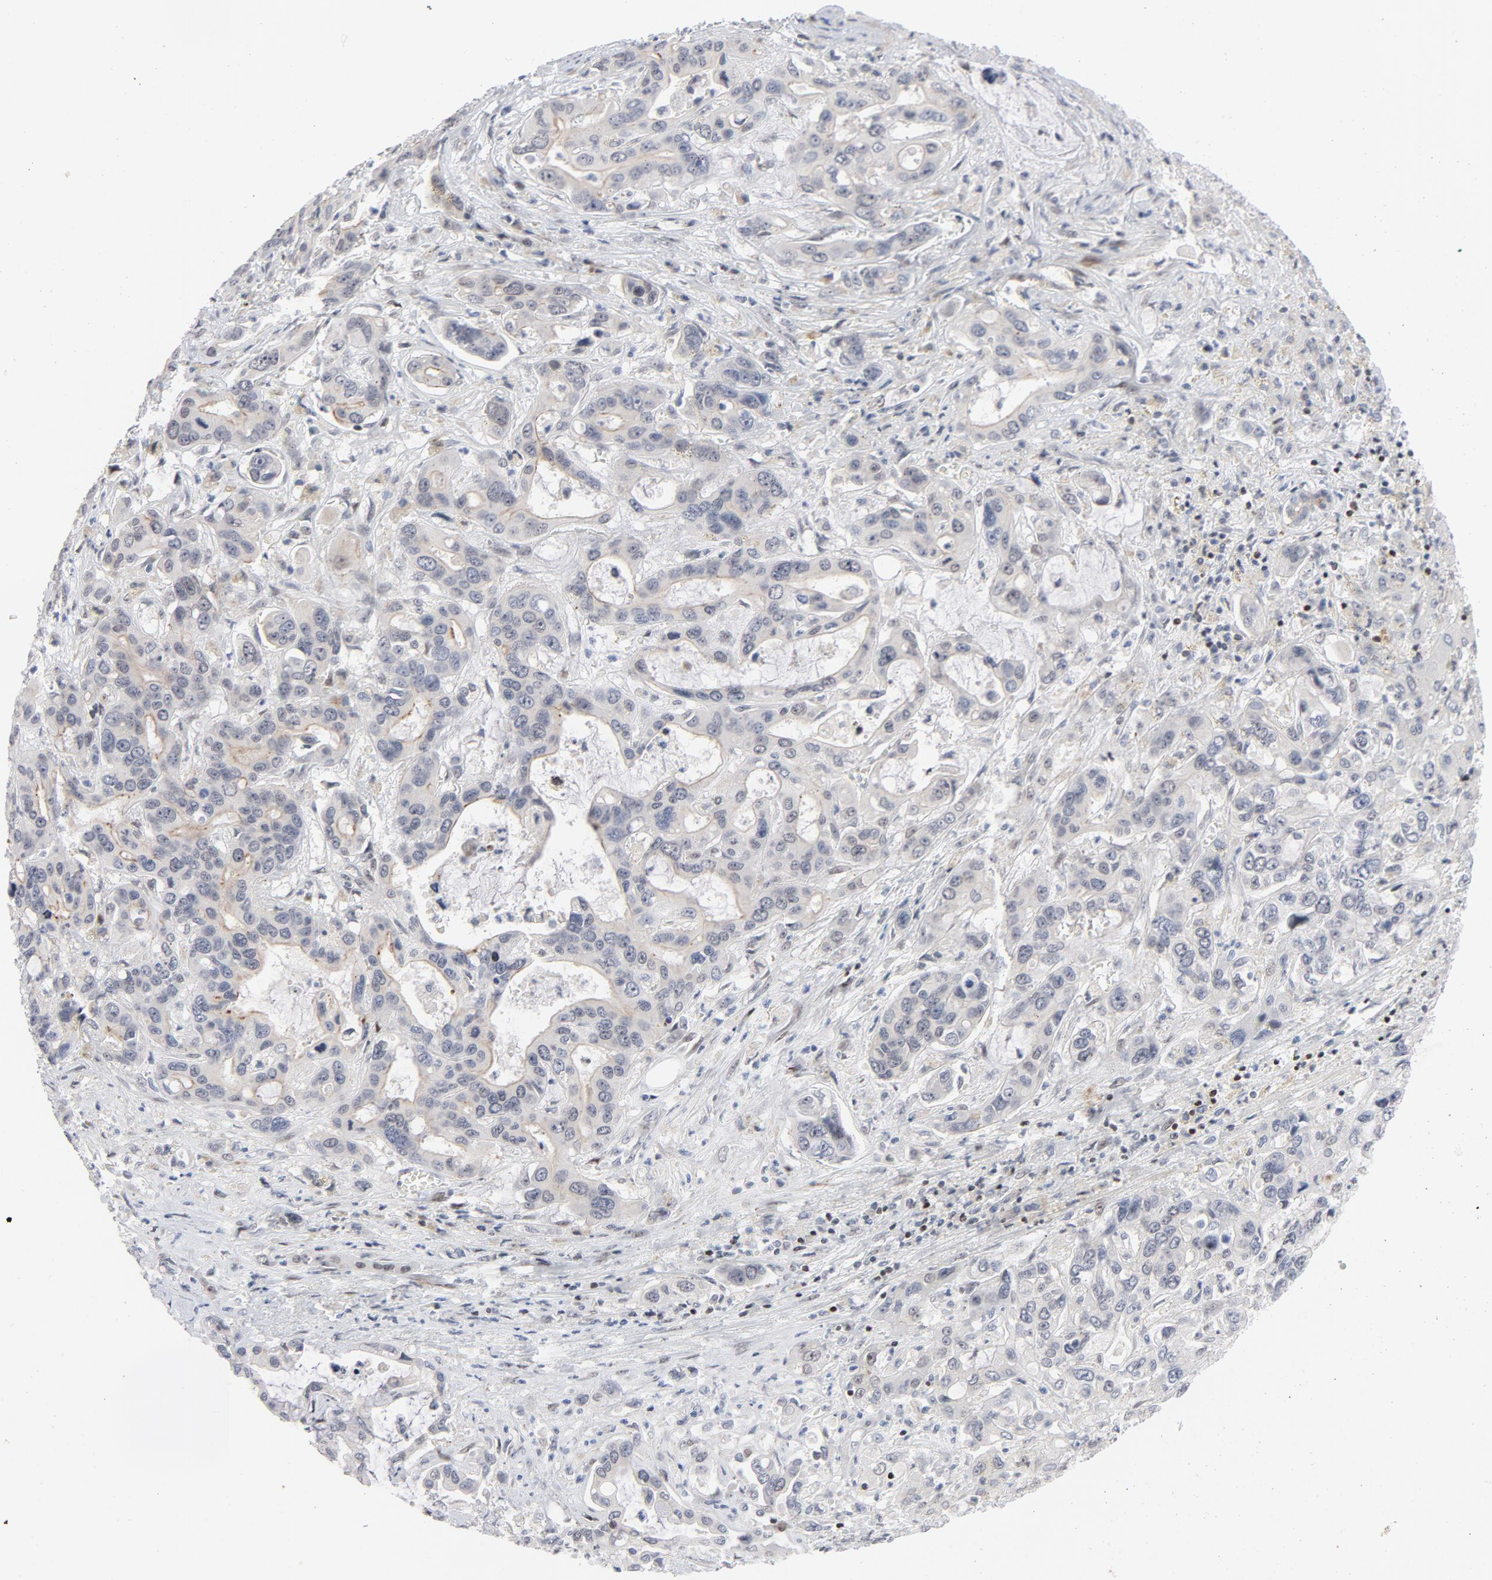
{"staining": {"intensity": "weak", "quantity": "<25%", "location": "cytoplasmic/membranous"}, "tissue": "liver cancer", "cell_type": "Tumor cells", "image_type": "cancer", "snomed": [{"axis": "morphology", "description": "Cholangiocarcinoma"}, {"axis": "topography", "description": "Liver"}], "caption": "Liver cancer (cholangiocarcinoma) was stained to show a protein in brown. There is no significant staining in tumor cells. (Stains: DAB immunohistochemistry with hematoxylin counter stain, Microscopy: brightfield microscopy at high magnification).", "gene": "NFIC", "patient": {"sex": "female", "age": 65}}